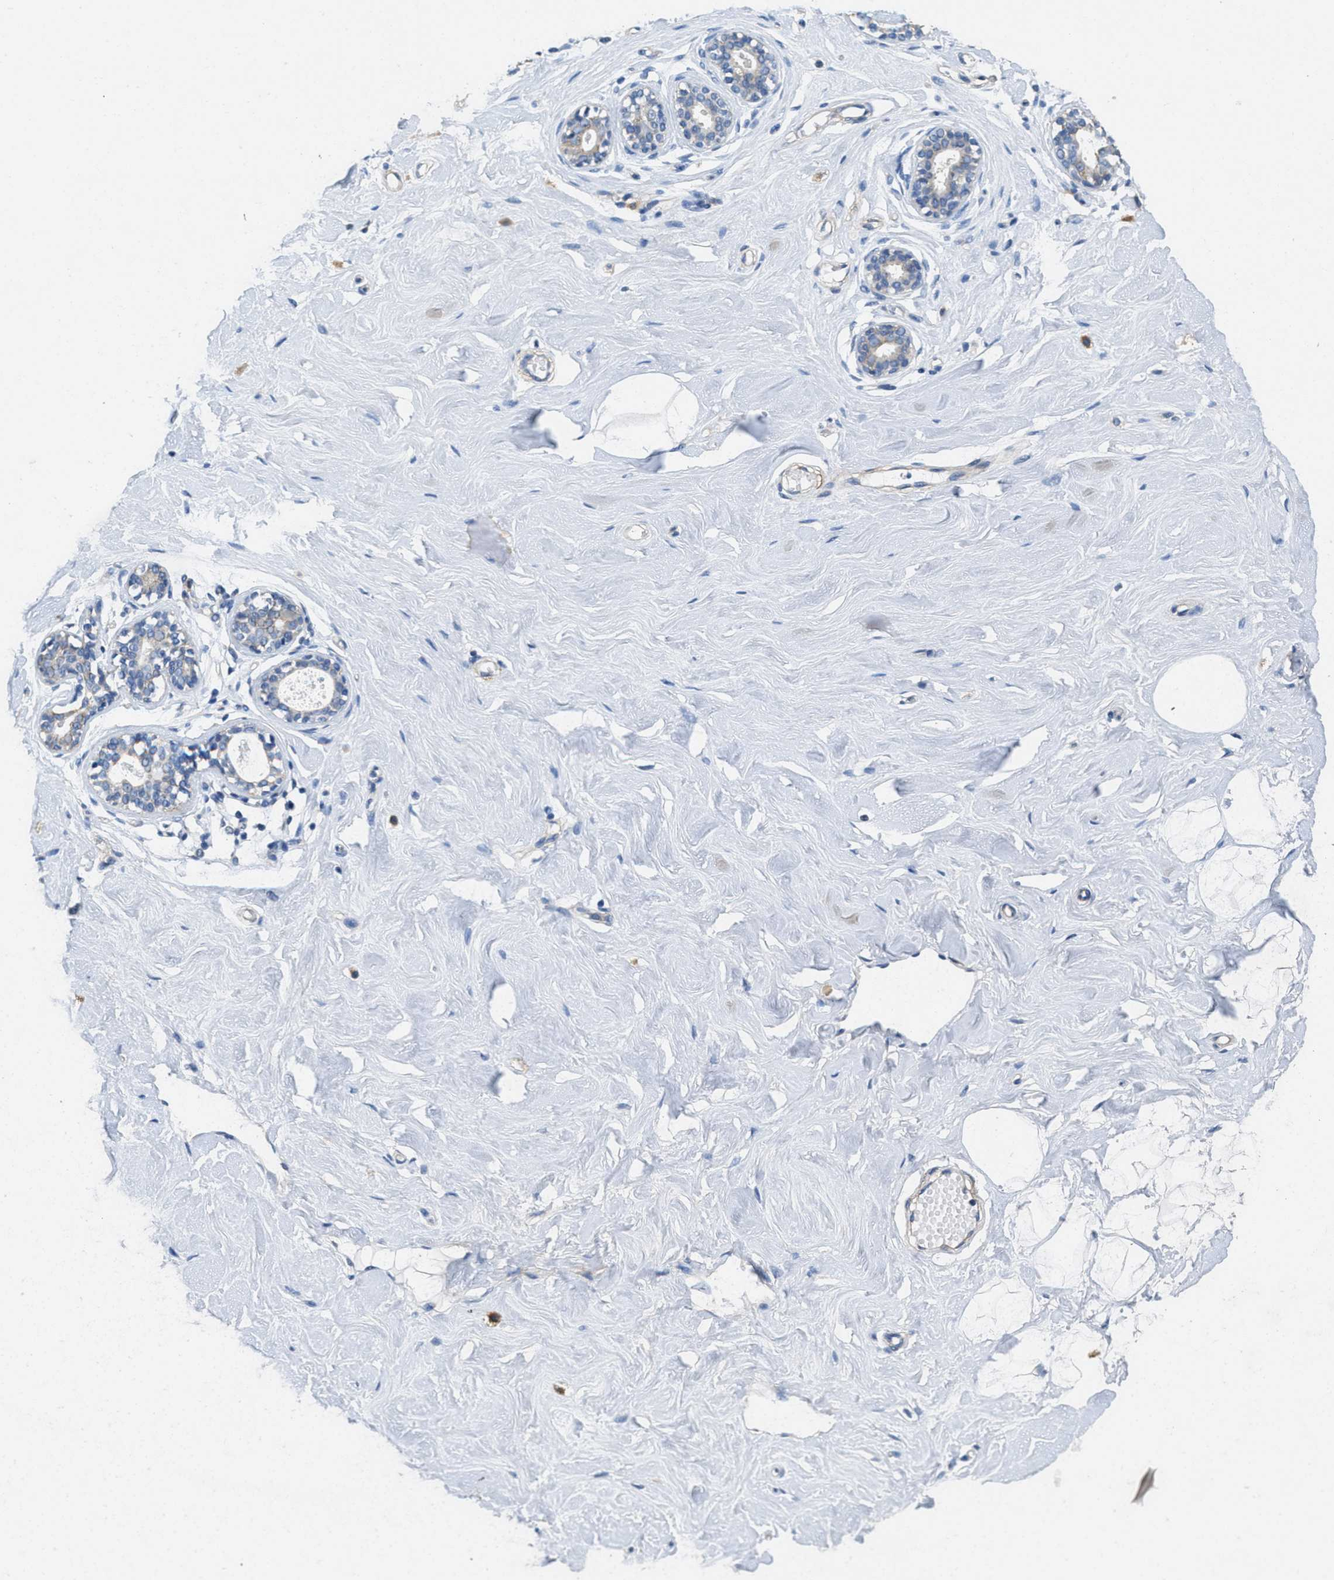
{"staining": {"intensity": "negative", "quantity": "none", "location": "none"}, "tissue": "breast", "cell_type": "Adipocytes", "image_type": "normal", "snomed": [{"axis": "morphology", "description": "Normal tissue, NOS"}, {"axis": "topography", "description": "Breast"}], "caption": "Histopathology image shows no protein positivity in adipocytes of unremarkable breast. (Brightfield microscopy of DAB (3,3'-diaminobenzidine) IHC at high magnification).", "gene": "TOMM70", "patient": {"sex": "female", "age": 23}}